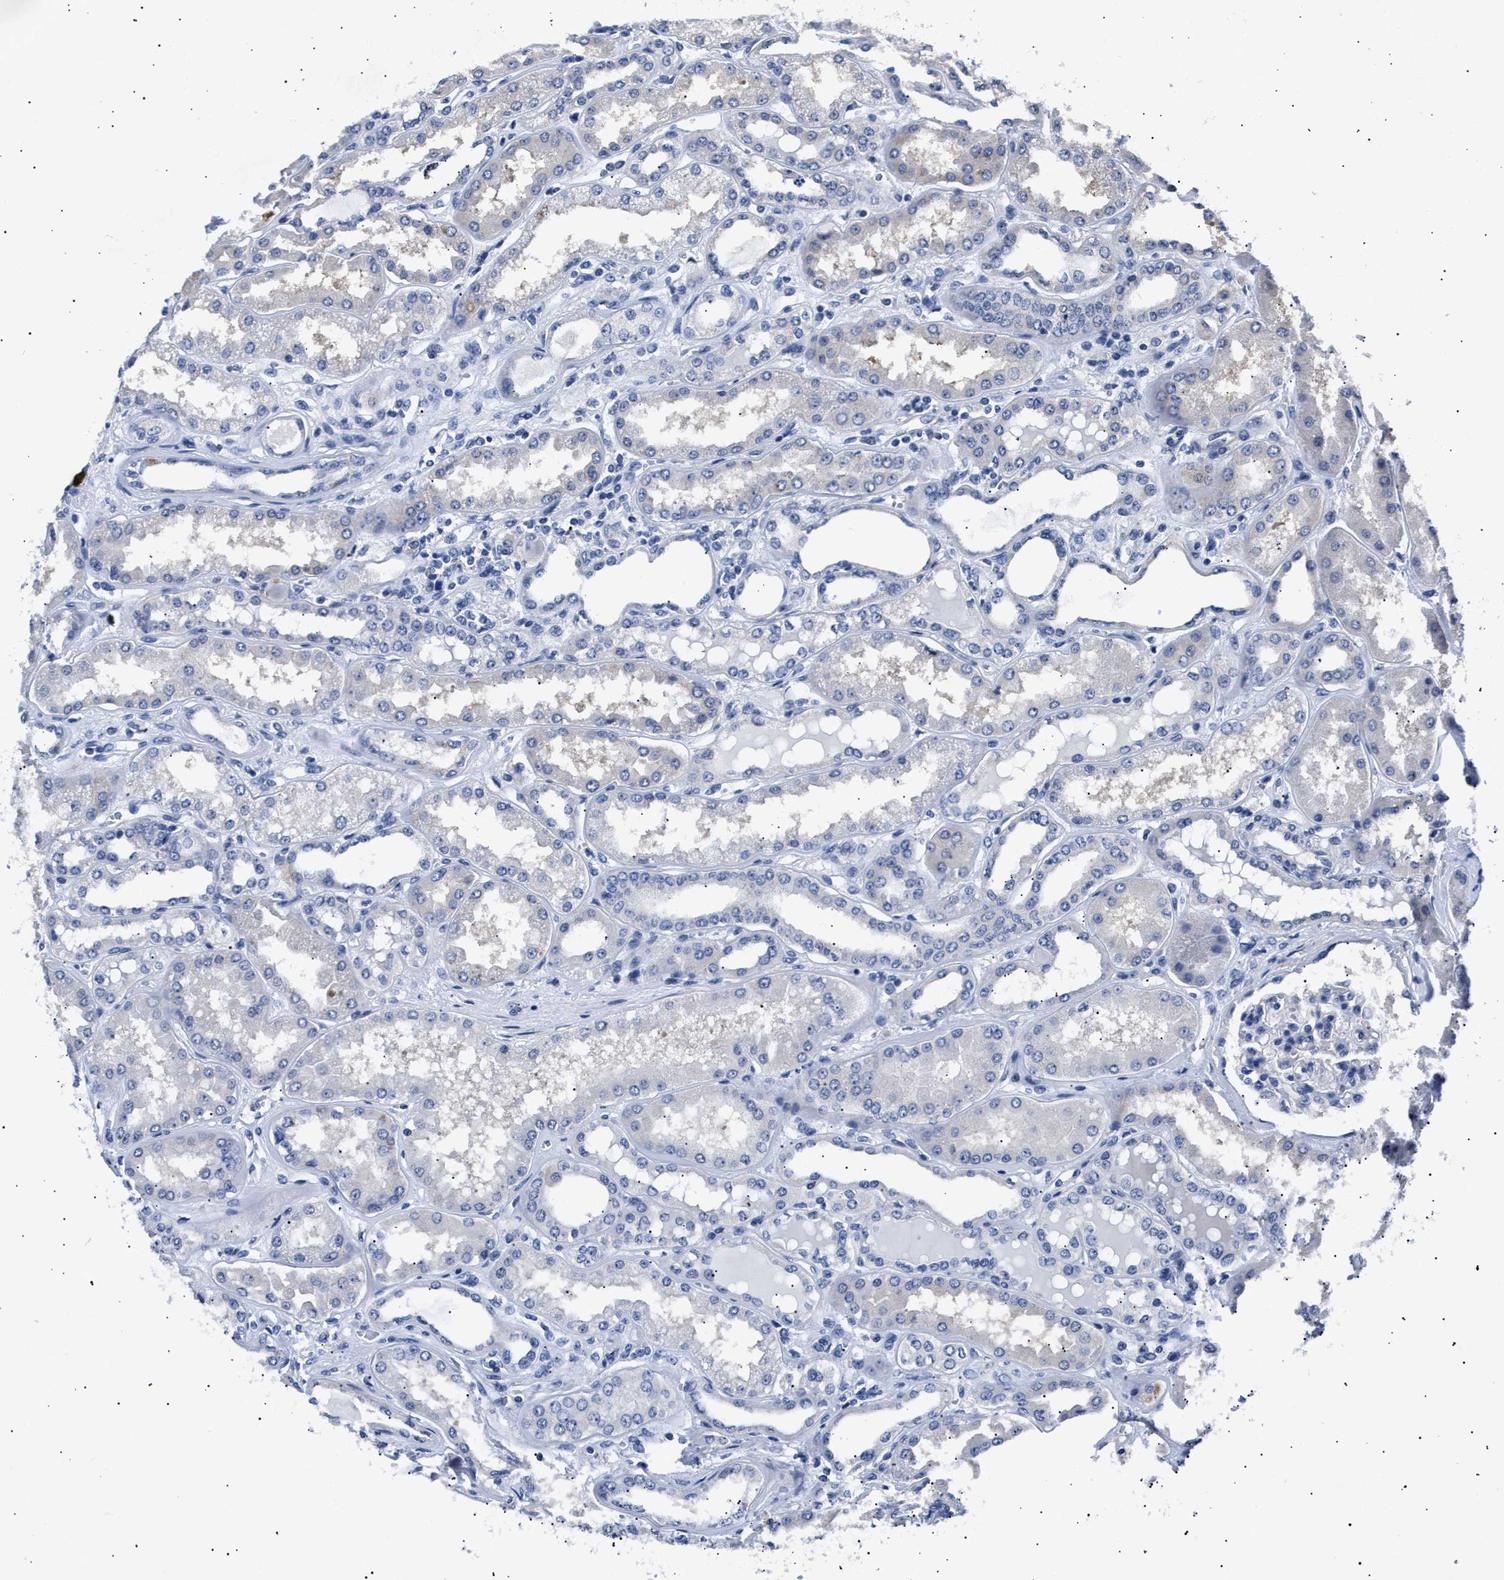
{"staining": {"intensity": "negative", "quantity": "none", "location": "none"}, "tissue": "kidney", "cell_type": "Cells in glomeruli", "image_type": "normal", "snomed": [{"axis": "morphology", "description": "Normal tissue, NOS"}, {"axis": "topography", "description": "Kidney"}], "caption": "An immunohistochemistry (IHC) micrograph of unremarkable kidney is shown. There is no staining in cells in glomeruli of kidney. (DAB (3,3'-diaminobenzidine) IHC with hematoxylin counter stain).", "gene": "HEMGN", "patient": {"sex": "female", "age": 56}}